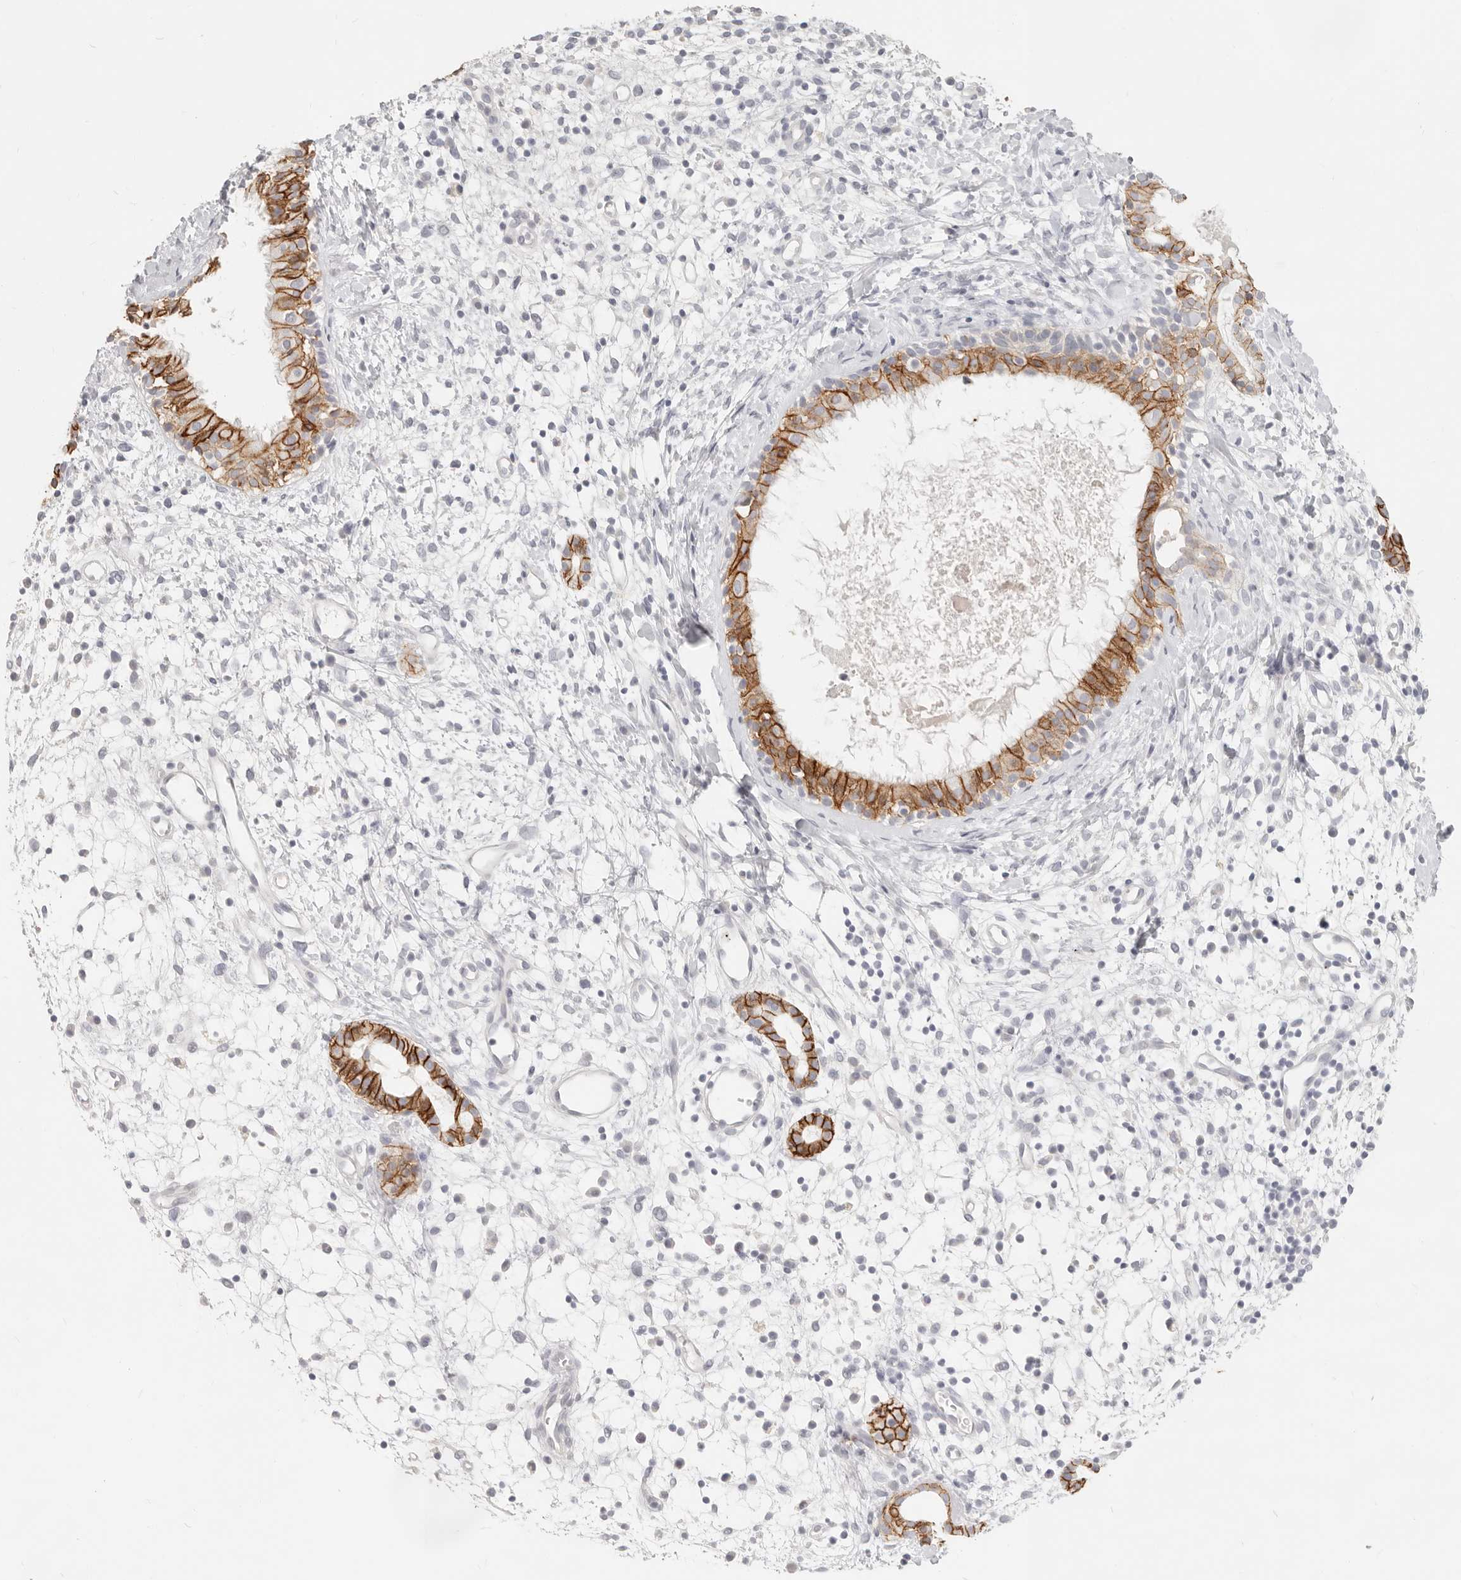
{"staining": {"intensity": "moderate", "quantity": ">75%", "location": "cytoplasmic/membranous"}, "tissue": "nasopharynx", "cell_type": "Respiratory epithelial cells", "image_type": "normal", "snomed": [{"axis": "morphology", "description": "Normal tissue, NOS"}, {"axis": "topography", "description": "Nasopharynx"}], "caption": "Protein expression analysis of unremarkable nasopharynx displays moderate cytoplasmic/membranous positivity in approximately >75% of respiratory epithelial cells. Nuclei are stained in blue.", "gene": "EPCAM", "patient": {"sex": "male", "age": 22}}